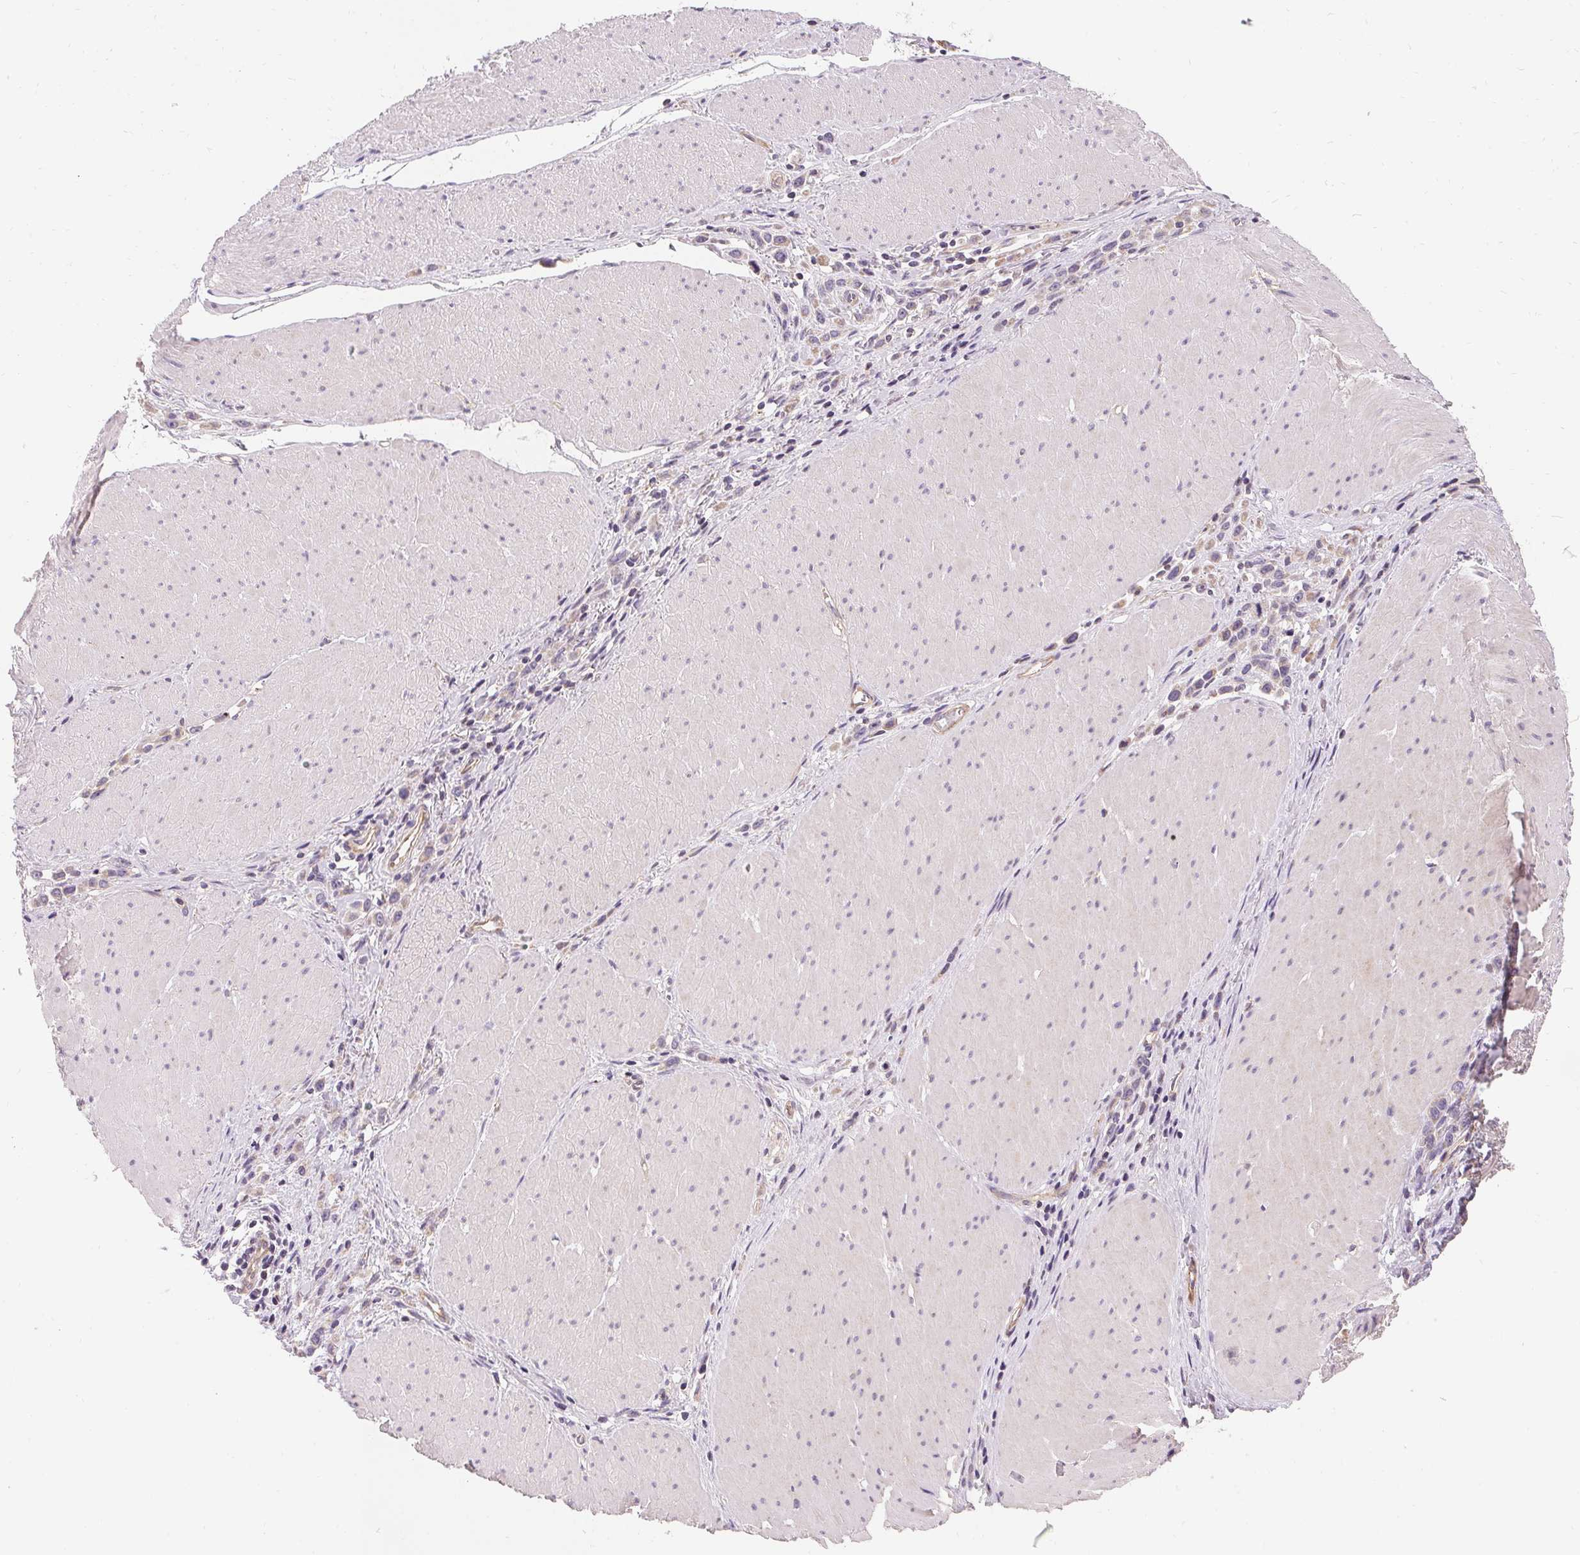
{"staining": {"intensity": "negative", "quantity": "none", "location": "none"}, "tissue": "stomach cancer", "cell_type": "Tumor cells", "image_type": "cancer", "snomed": [{"axis": "morphology", "description": "Adenocarcinoma, NOS"}, {"axis": "topography", "description": "Stomach"}], "caption": "Stomach adenocarcinoma was stained to show a protein in brown. There is no significant positivity in tumor cells.", "gene": "APLP1", "patient": {"sex": "male", "age": 47}}